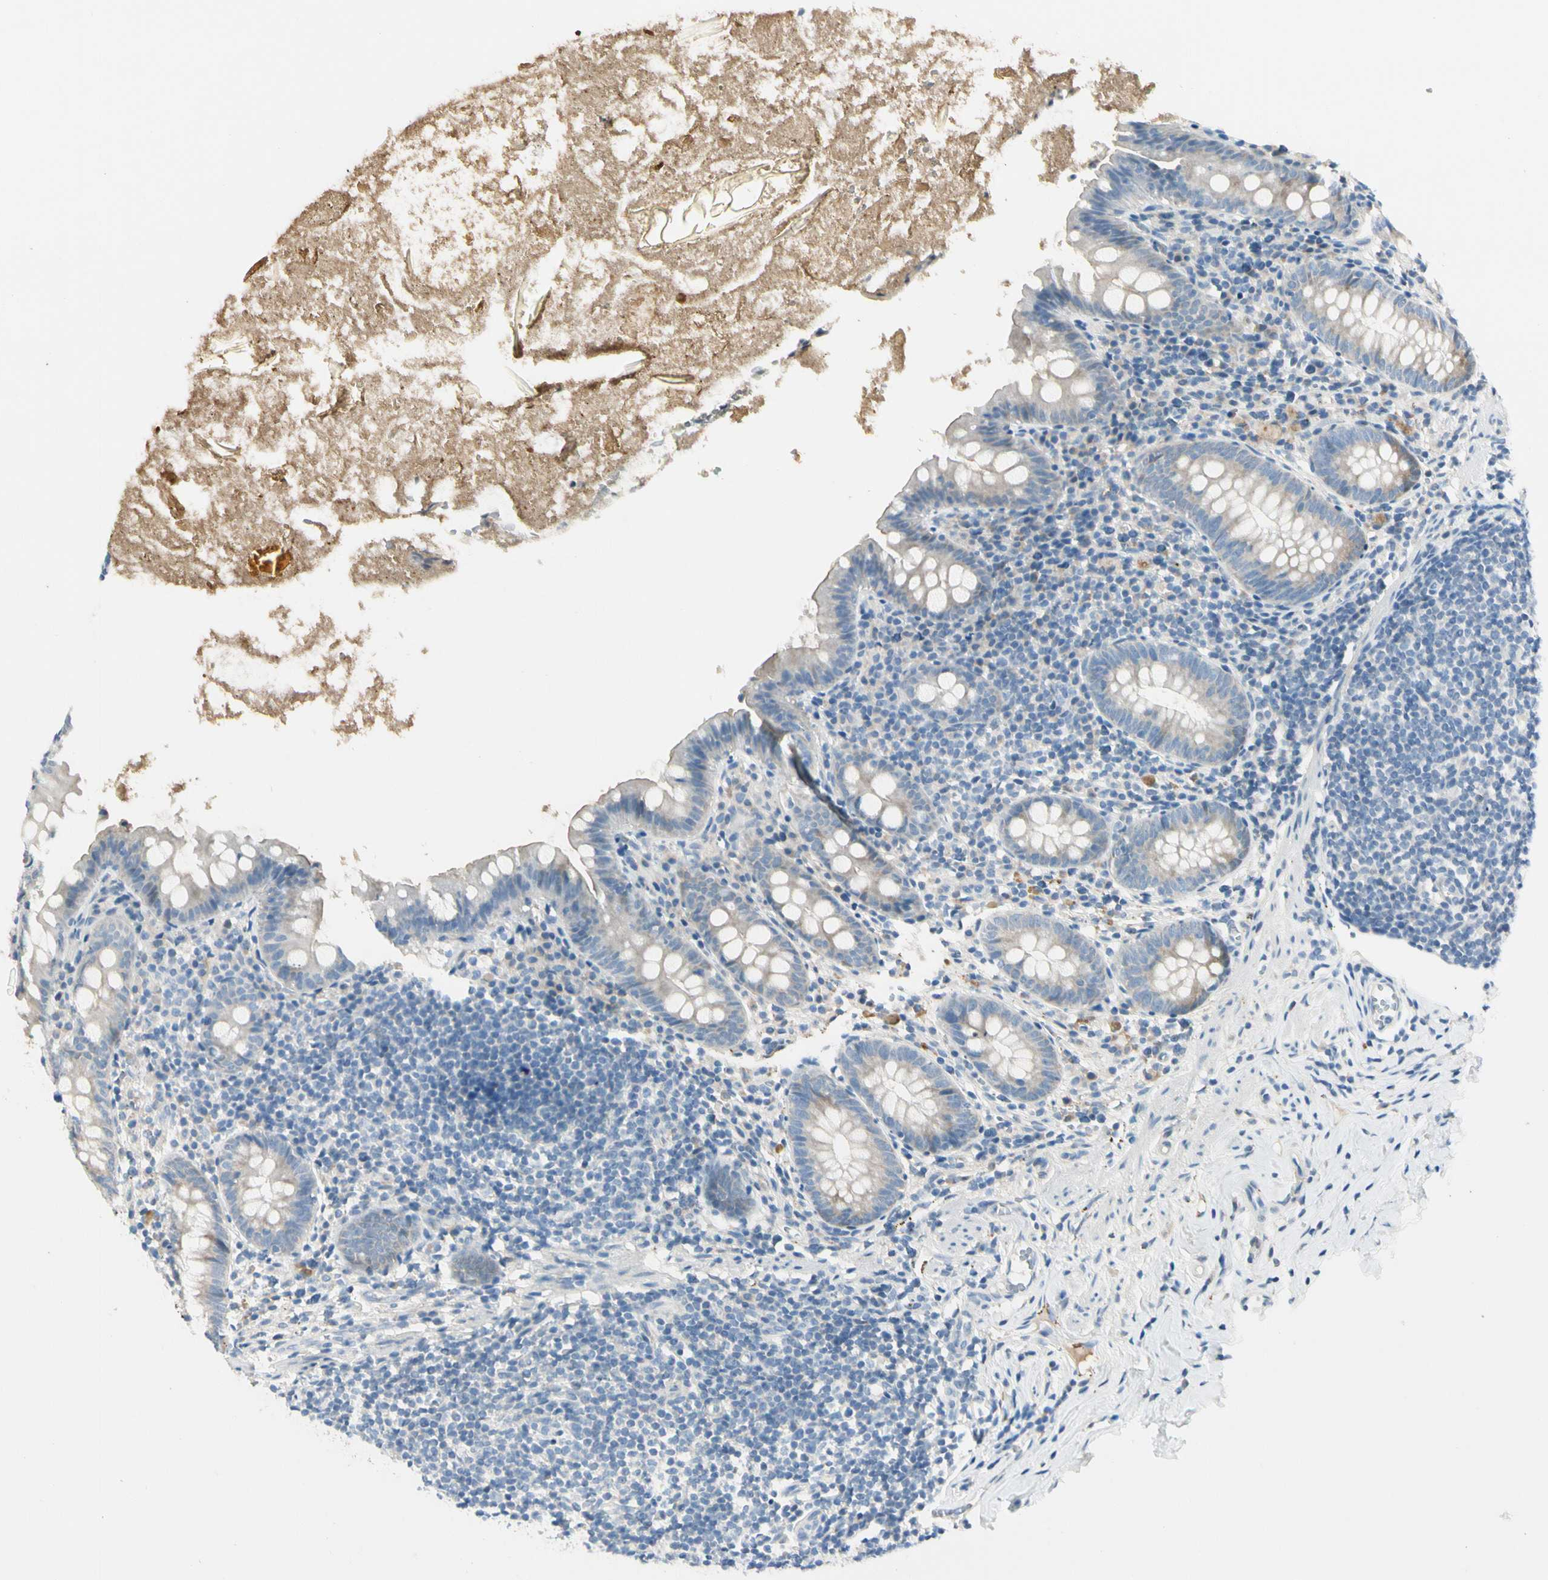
{"staining": {"intensity": "moderate", "quantity": "<25%", "location": "cytoplasmic/membranous"}, "tissue": "appendix", "cell_type": "Glandular cells", "image_type": "normal", "snomed": [{"axis": "morphology", "description": "Normal tissue, NOS"}, {"axis": "topography", "description": "Appendix"}], "caption": "Appendix stained for a protein (brown) displays moderate cytoplasmic/membranous positive expression in approximately <25% of glandular cells.", "gene": "PEBP1", "patient": {"sex": "male", "age": 52}}